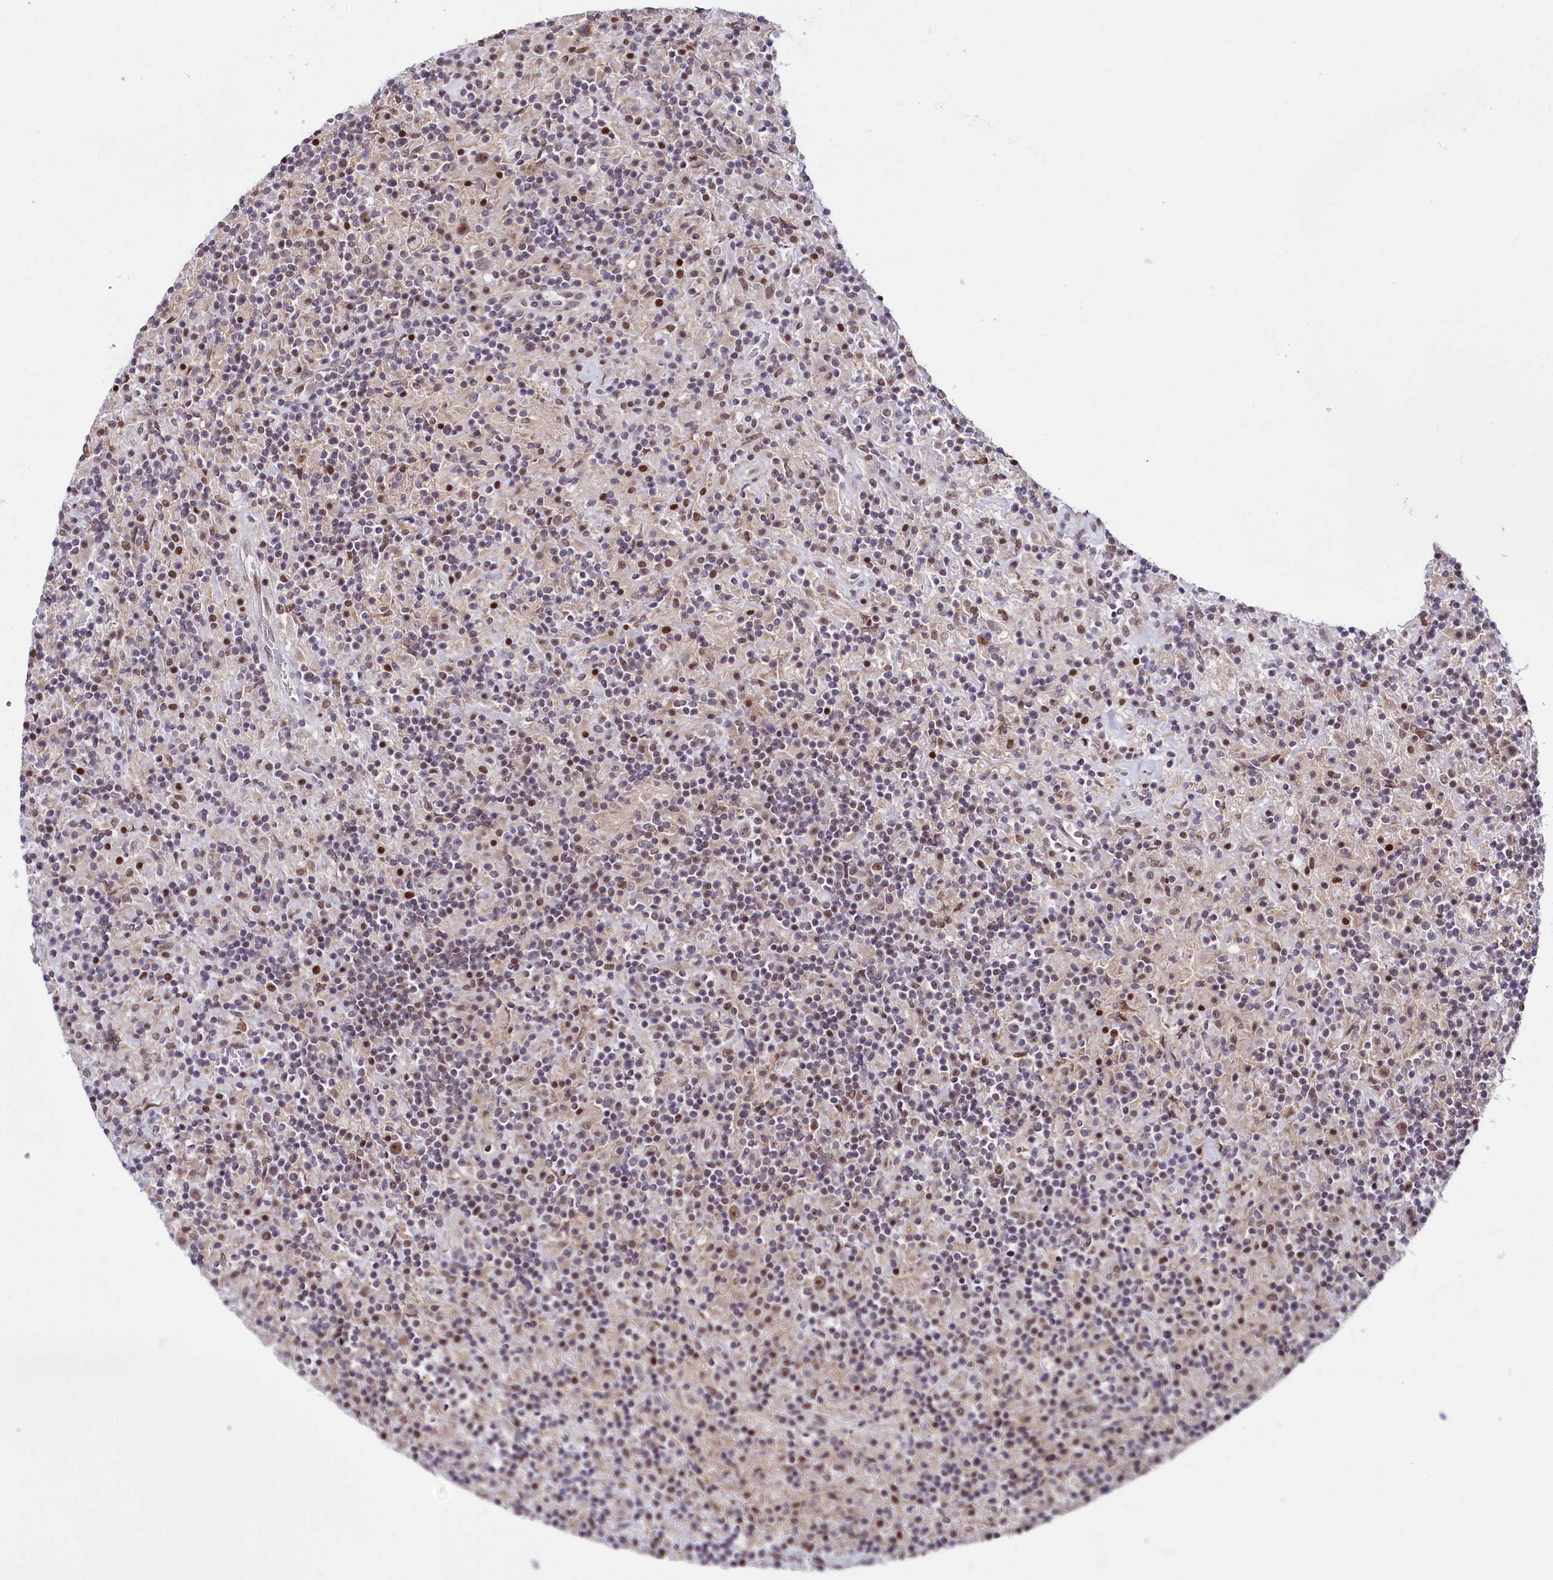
{"staining": {"intensity": "moderate", "quantity": "25%-75%", "location": "nuclear"}, "tissue": "lymphoma", "cell_type": "Tumor cells", "image_type": "cancer", "snomed": [{"axis": "morphology", "description": "Hodgkin's disease, NOS"}, {"axis": "topography", "description": "Lymph node"}], "caption": "A brown stain highlights moderate nuclear positivity of a protein in lymphoma tumor cells. (Brightfield microscopy of DAB IHC at high magnification).", "gene": "SCAF11", "patient": {"sex": "male", "age": 70}}